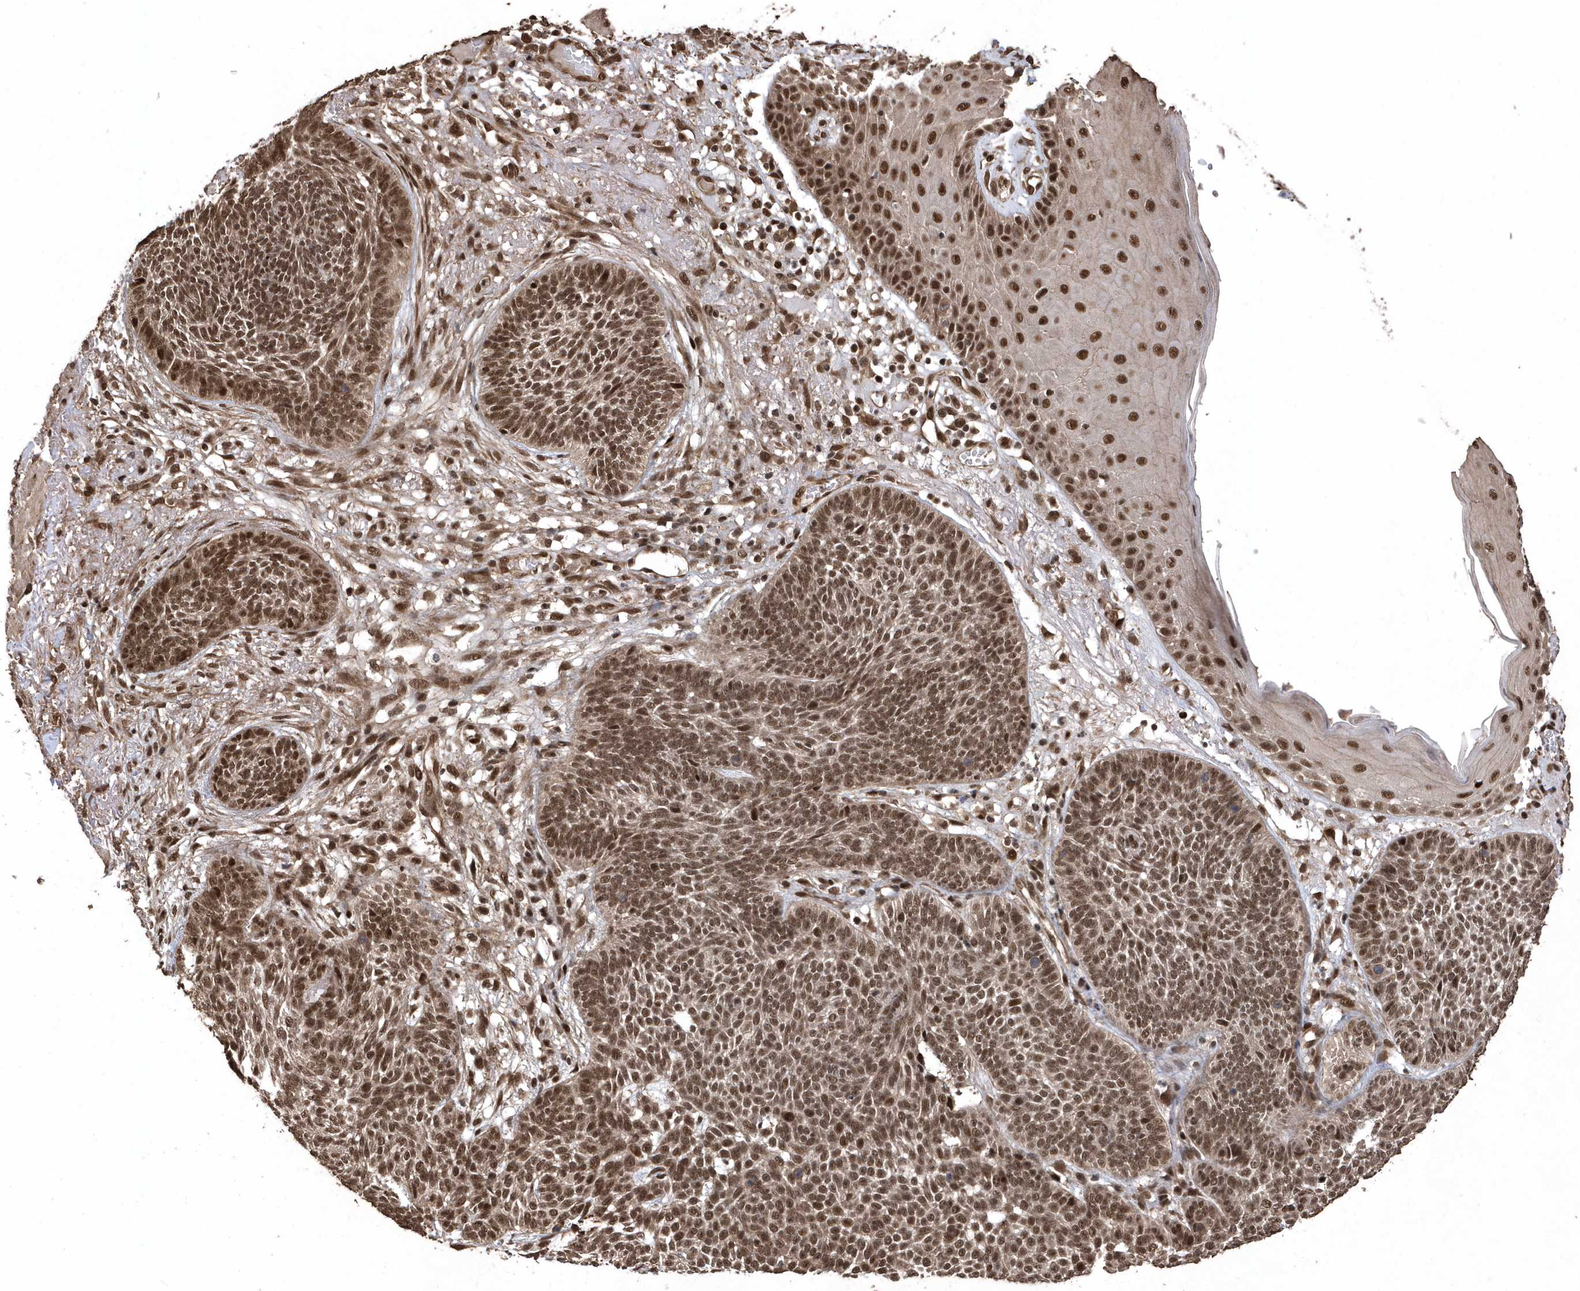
{"staining": {"intensity": "strong", "quantity": ">75%", "location": "nuclear"}, "tissue": "skin cancer", "cell_type": "Tumor cells", "image_type": "cancer", "snomed": [{"axis": "morphology", "description": "Normal tissue, NOS"}, {"axis": "morphology", "description": "Basal cell carcinoma"}, {"axis": "topography", "description": "Skin"}], "caption": "The image demonstrates staining of skin basal cell carcinoma, revealing strong nuclear protein staining (brown color) within tumor cells.", "gene": "INTS12", "patient": {"sex": "male", "age": 64}}